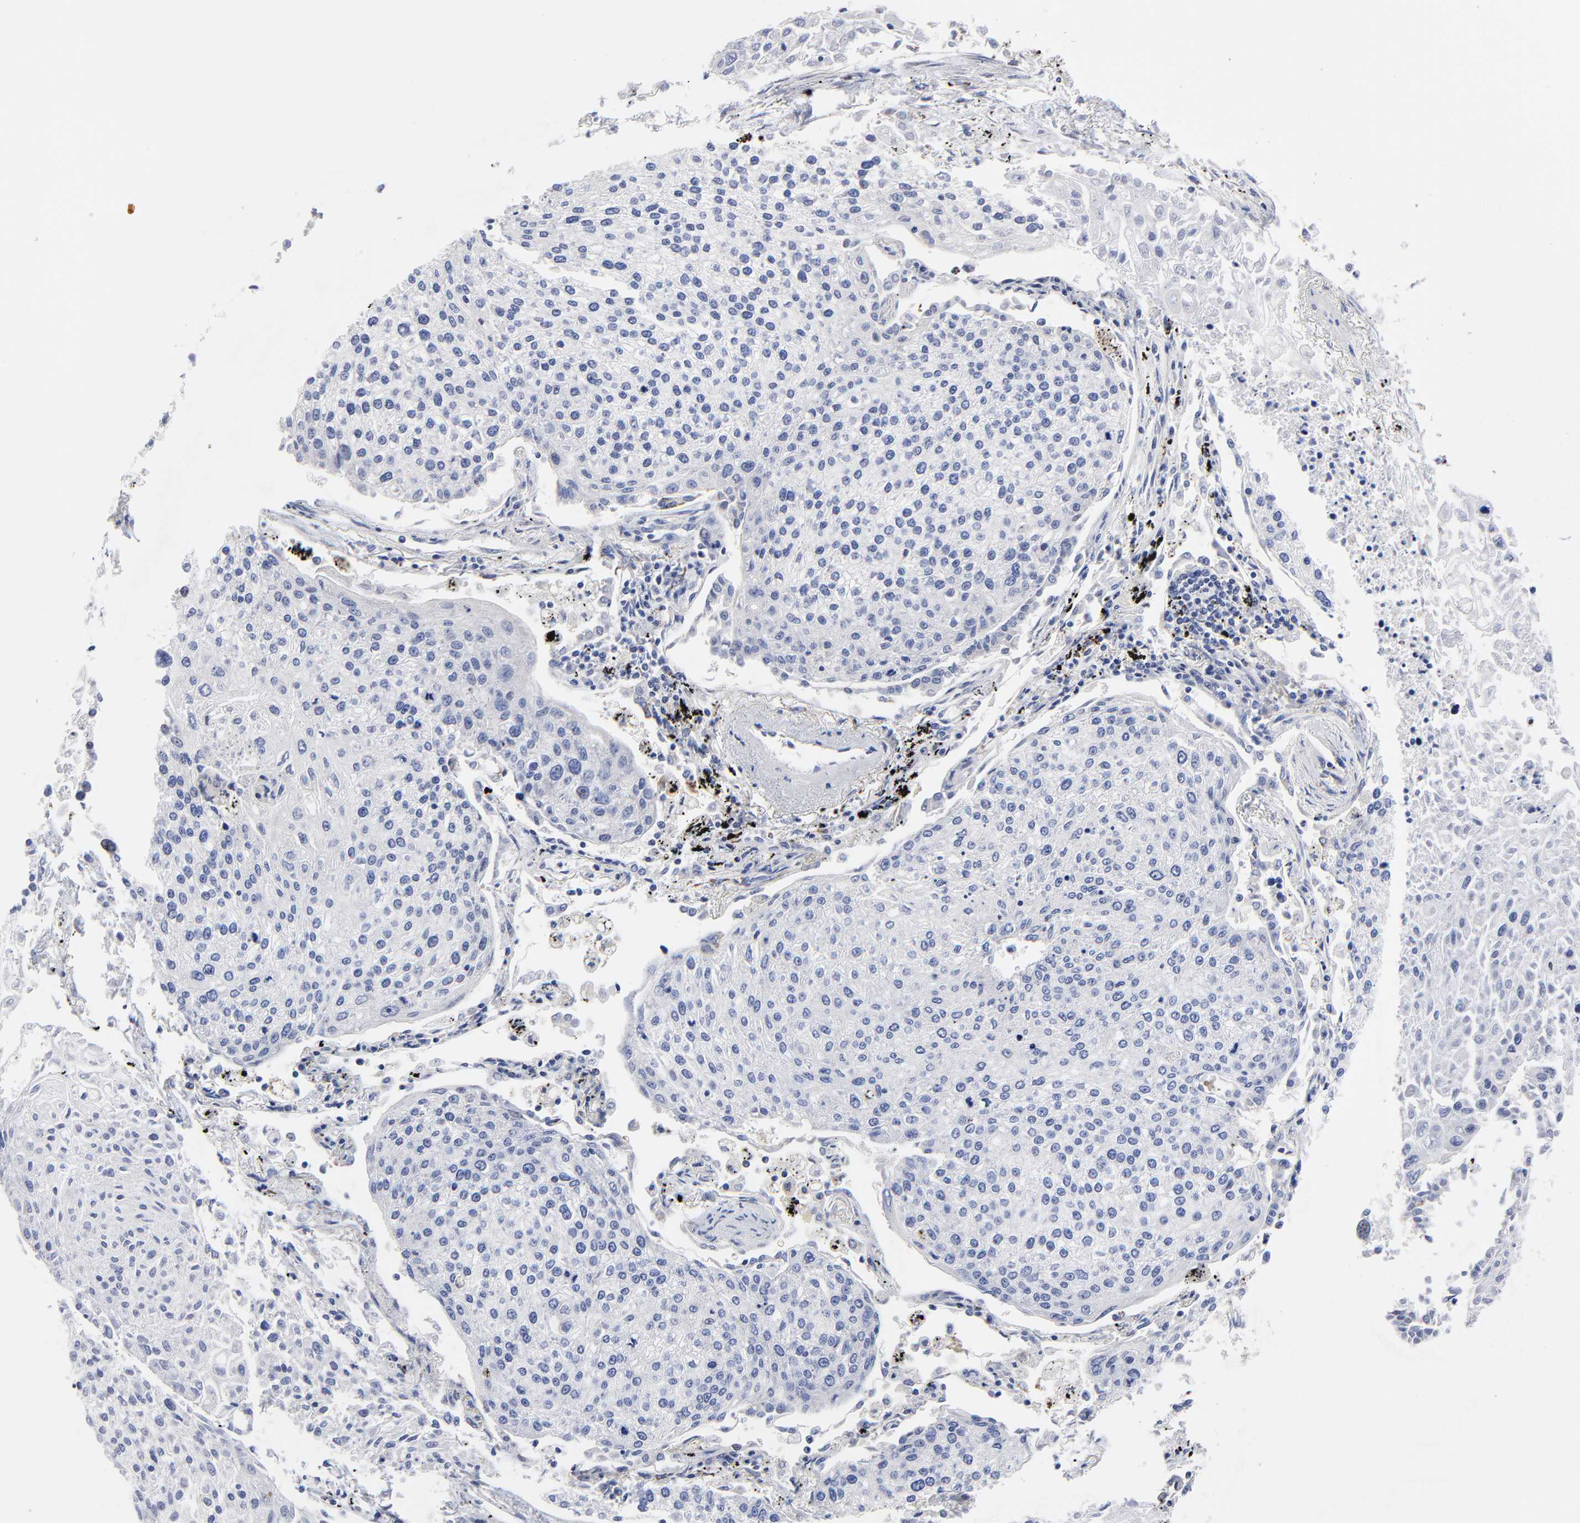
{"staining": {"intensity": "negative", "quantity": "none", "location": "none"}, "tissue": "lung cancer", "cell_type": "Tumor cells", "image_type": "cancer", "snomed": [{"axis": "morphology", "description": "Squamous cell carcinoma, NOS"}, {"axis": "topography", "description": "Lung"}], "caption": "Lung cancer was stained to show a protein in brown. There is no significant positivity in tumor cells. (DAB (3,3'-diaminobenzidine) immunohistochemistry (IHC) visualized using brightfield microscopy, high magnification).", "gene": "FBXO10", "patient": {"sex": "male", "age": 75}}